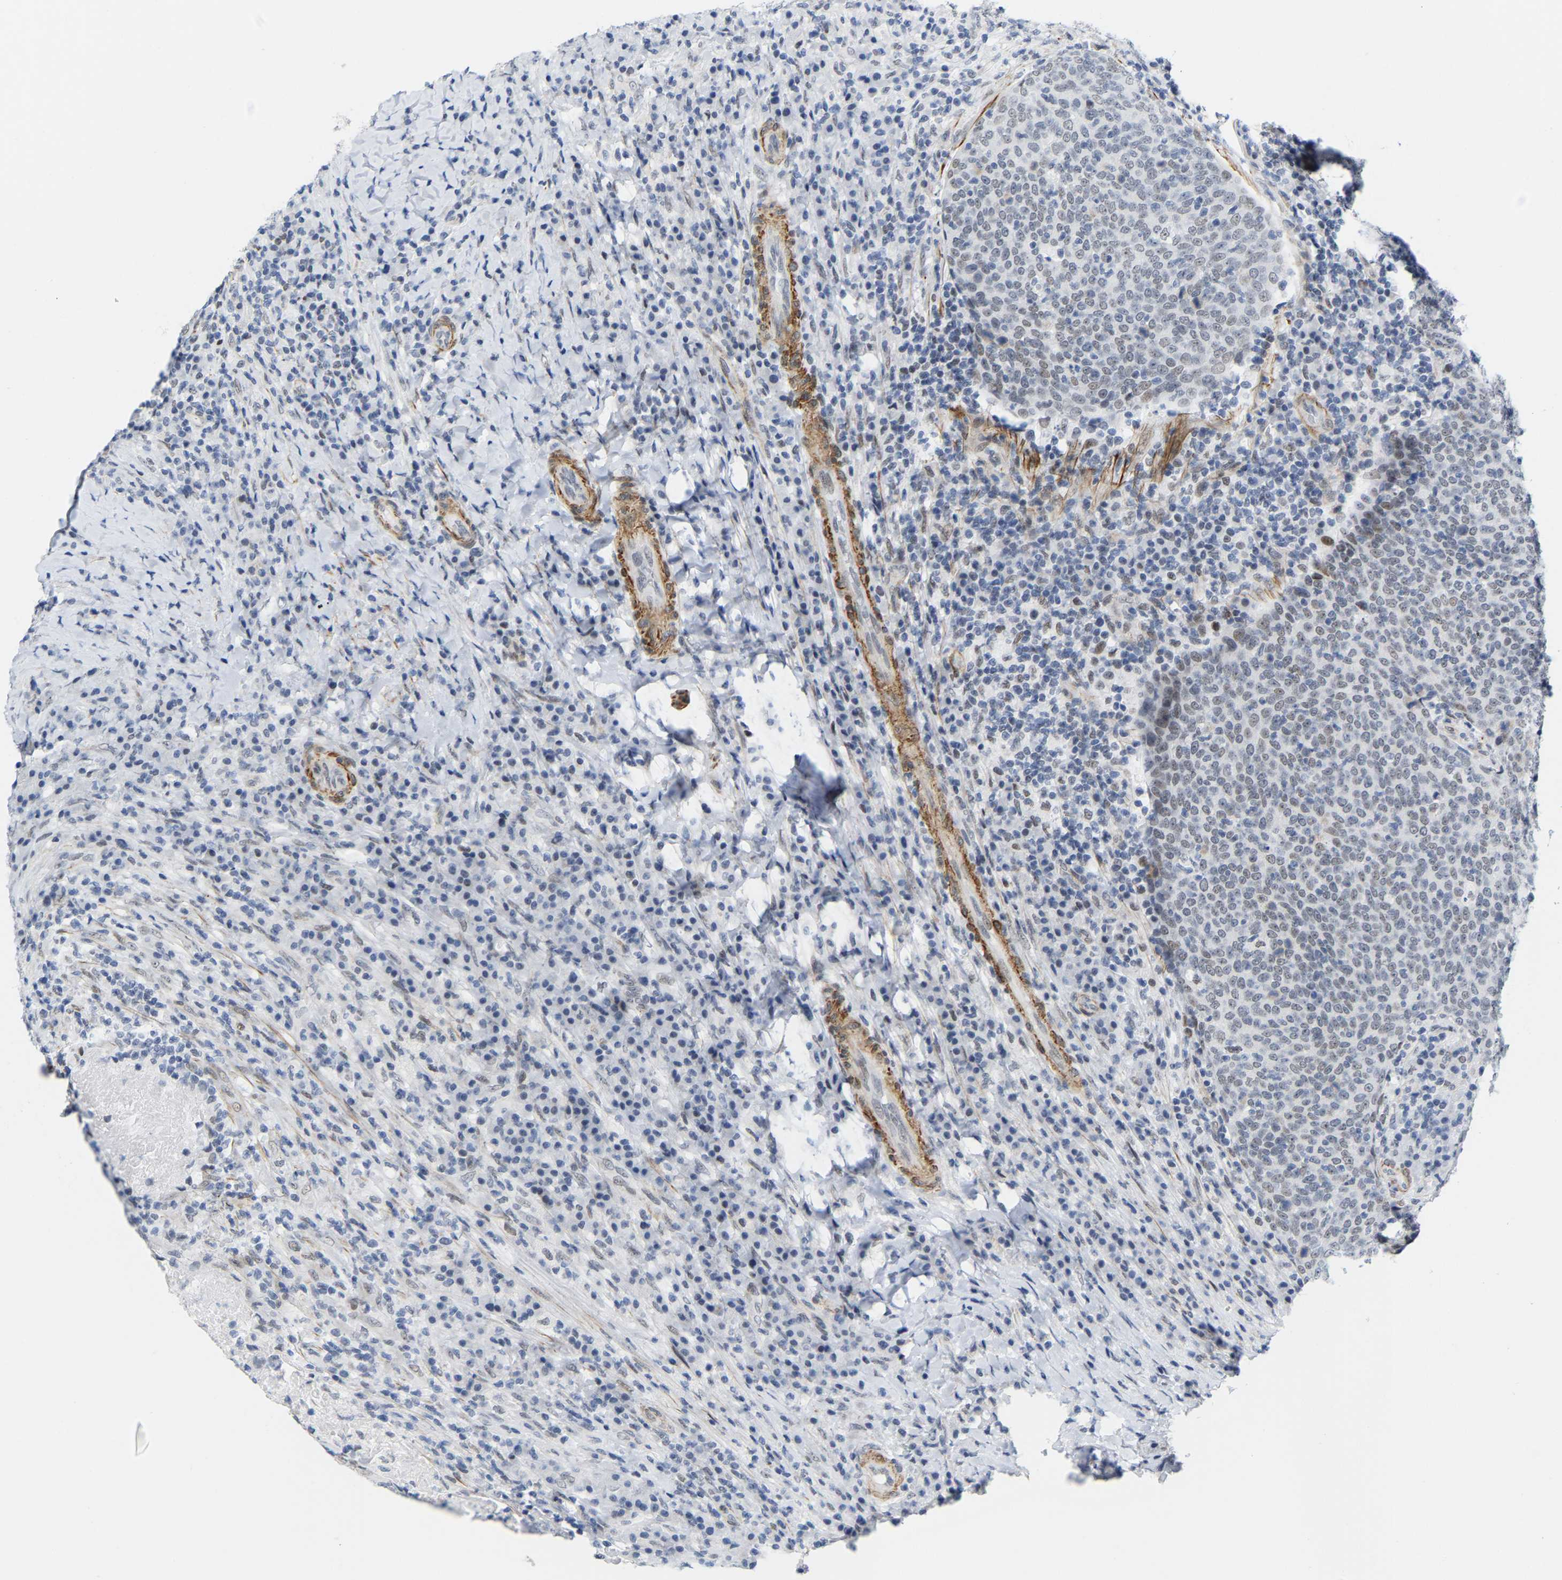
{"staining": {"intensity": "weak", "quantity": "25%-75%", "location": "nuclear"}, "tissue": "head and neck cancer", "cell_type": "Tumor cells", "image_type": "cancer", "snomed": [{"axis": "morphology", "description": "Squamous cell carcinoma, NOS"}, {"axis": "morphology", "description": "Squamous cell carcinoma, metastatic, NOS"}, {"axis": "topography", "description": "Lymph node"}, {"axis": "topography", "description": "Head-Neck"}], "caption": "About 25%-75% of tumor cells in human head and neck cancer (metastatic squamous cell carcinoma) reveal weak nuclear protein positivity as visualized by brown immunohistochemical staining.", "gene": "FAM180A", "patient": {"sex": "male", "age": 62}}